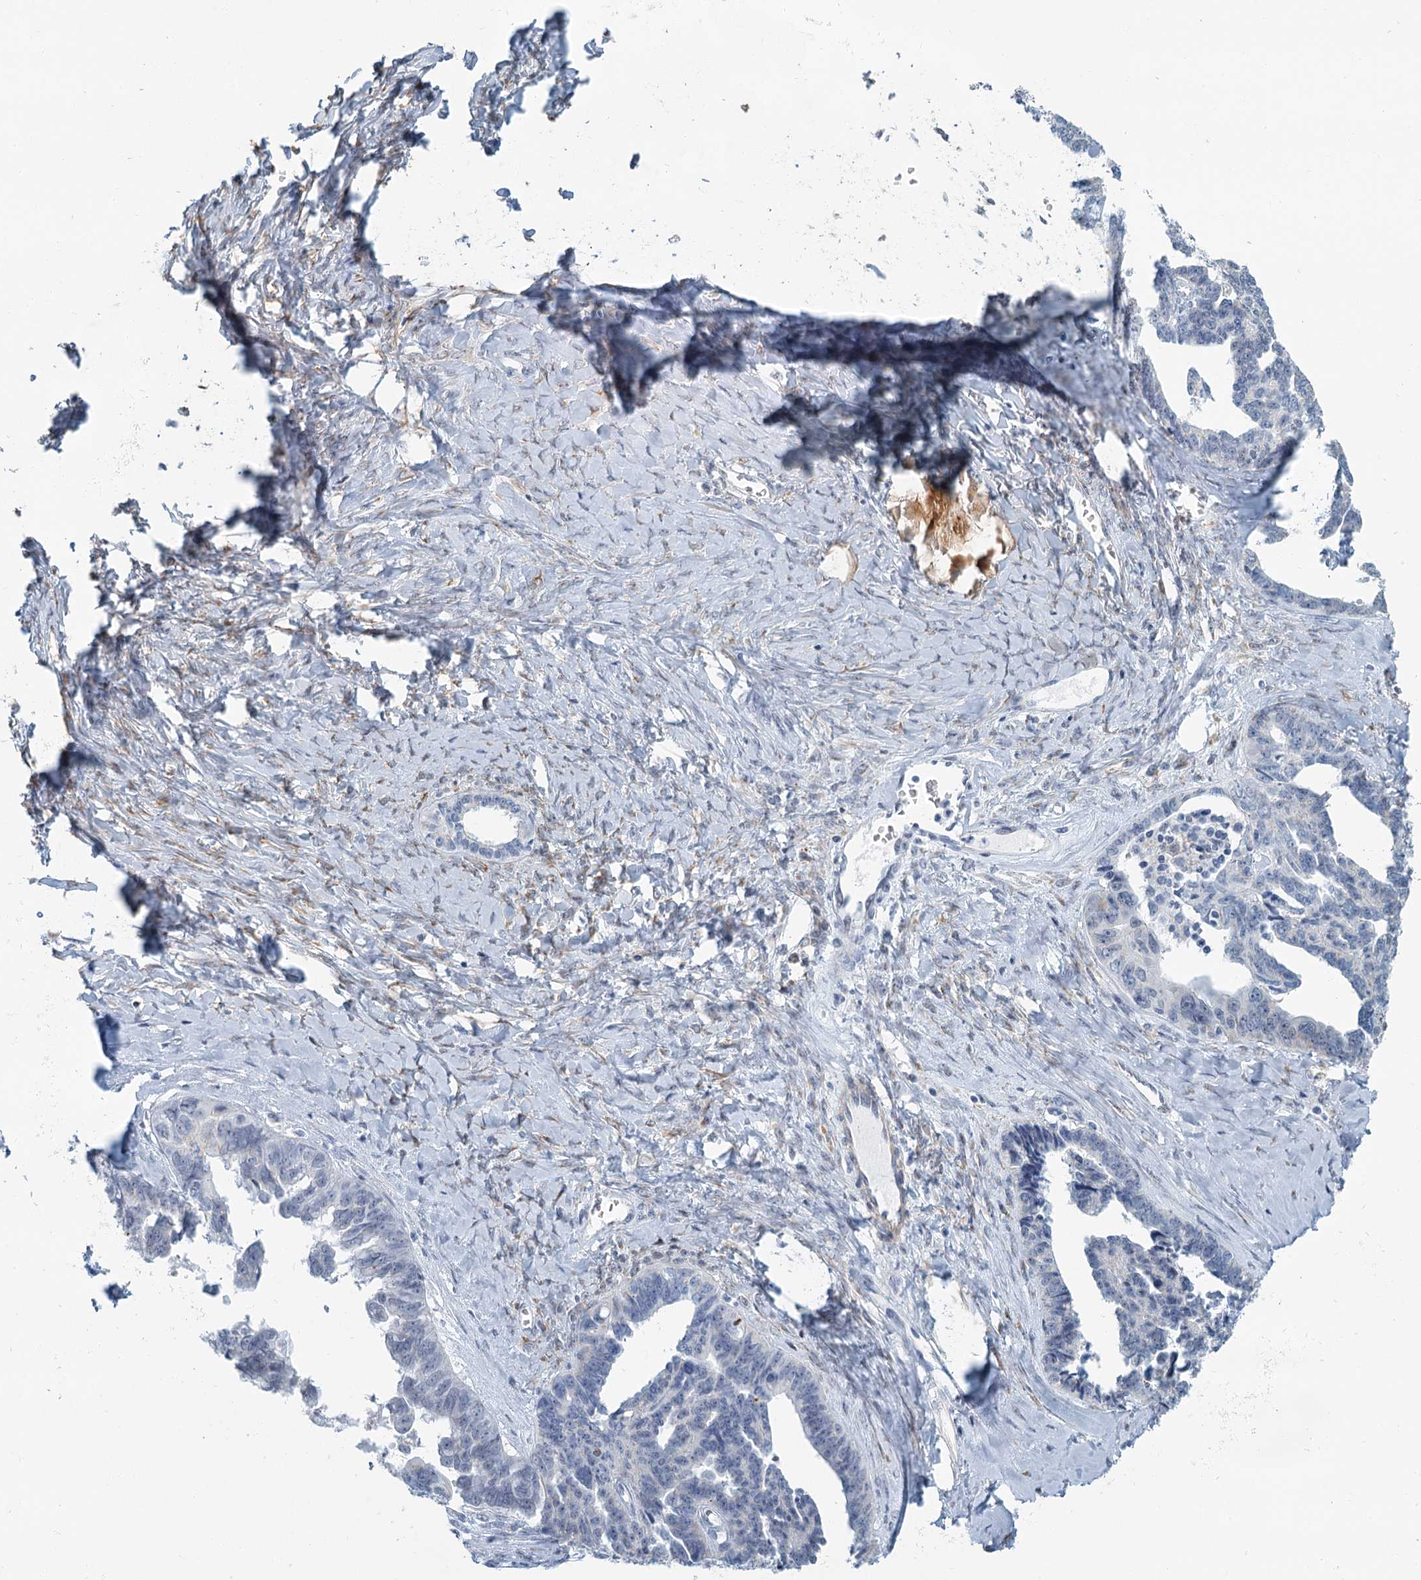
{"staining": {"intensity": "negative", "quantity": "none", "location": "none"}, "tissue": "ovarian cancer", "cell_type": "Tumor cells", "image_type": "cancer", "snomed": [{"axis": "morphology", "description": "Cystadenocarcinoma, serous, NOS"}, {"axis": "topography", "description": "Ovary"}], "caption": "High magnification brightfield microscopy of ovarian serous cystadenocarcinoma stained with DAB (brown) and counterstained with hematoxylin (blue): tumor cells show no significant positivity.", "gene": "ZNF527", "patient": {"sex": "female", "age": 79}}